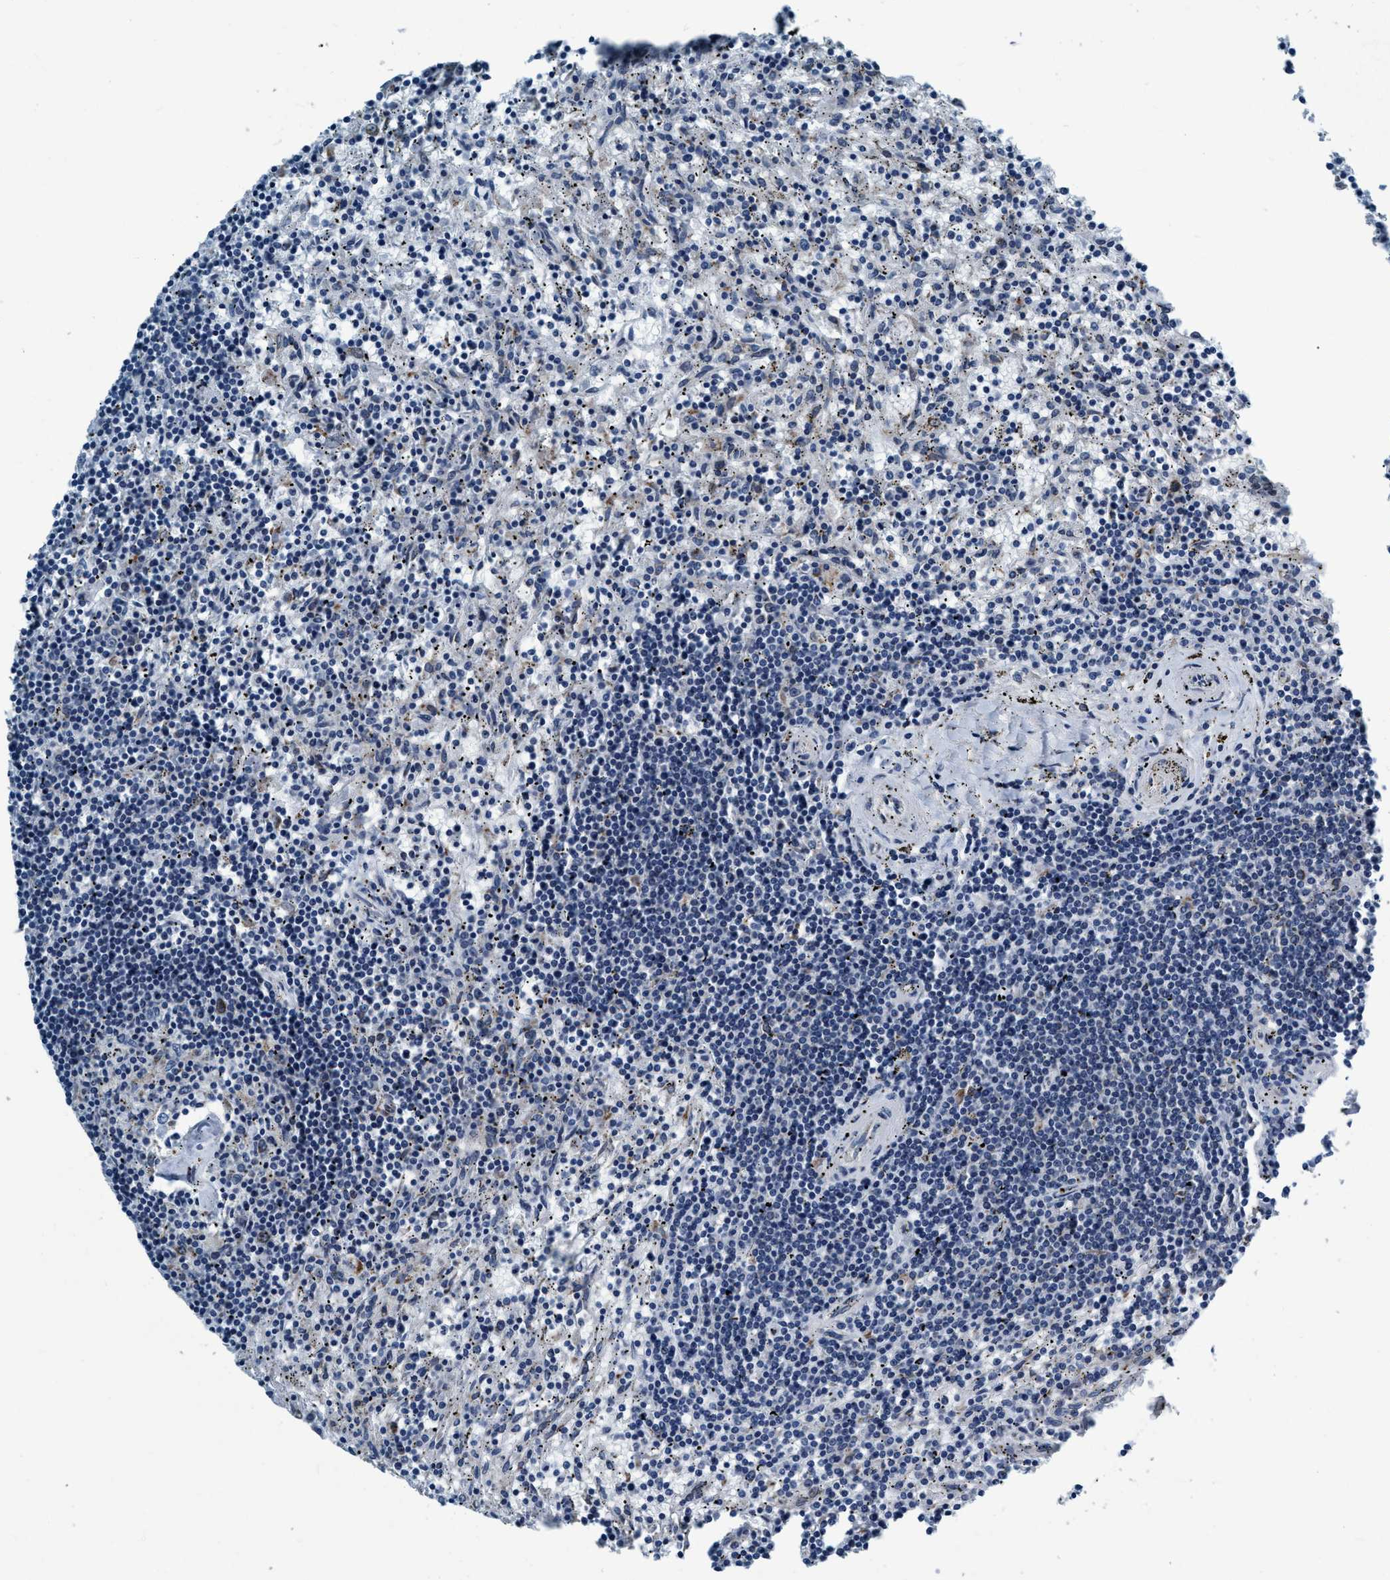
{"staining": {"intensity": "negative", "quantity": "none", "location": "none"}, "tissue": "lymphoma", "cell_type": "Tumor cells", "image_type": "cancer", "snomed": [{"axis": "morphology", "description": "Malignant lymphoma, non-Hodgkin's type, Low grade"}, {"axis": "topography", "description": "Spleen"}], "caption": "Human low-grade malignant lymphoma, non-Hodgkin's type stained for a protein using IHC shows no positivity in tumor cells.", "gene": "ARMC9", "patient": {"sex": "male", "age": 76}}